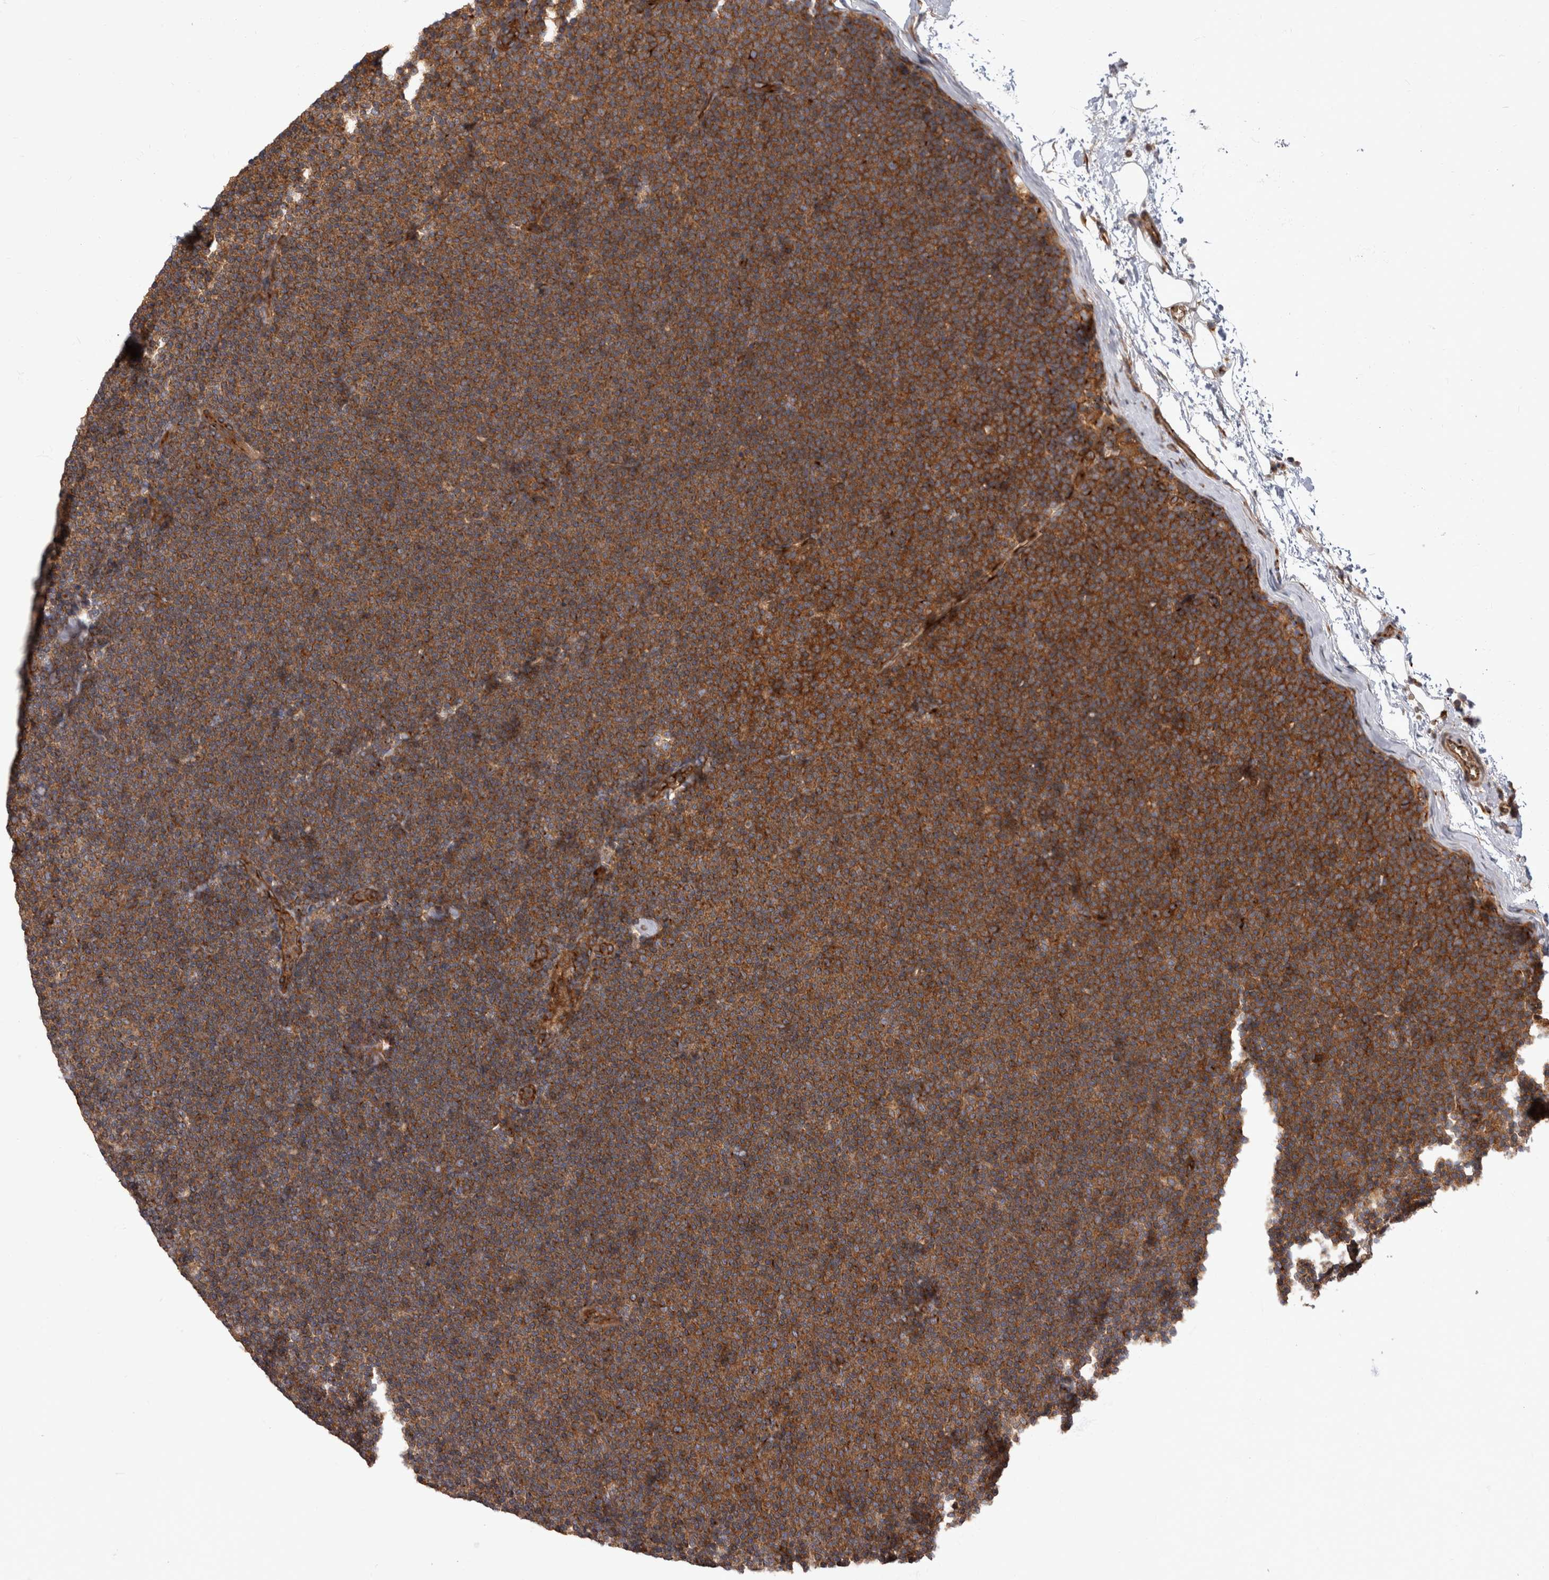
{"staining": {"intensity": "strong", "quantity": ">75%", "location": "cytoplasmic/membranous"}, "tissue": "lymphoma", "cell_type": "Tumor cells", "image_type": "cancer", "snomed": [{"axis": "morphology", "description": "Malignant lymphoma, non-Hodgkin's type, Low grade"}, {"axis": "topography", "description": "Lymph node"}], "caption": "High-magnification brightfield microscopy of low-grade malignant lymphoma, non-Hodgkin's type stained with DAB (brown) and counterstained with hematoxylin (blue). tumor cells exhibit strong cytoplasmic/membranous positivity is appreciated in approximately>75% of cells.", "gene": "HOOK3", "patient": {"sex": "female", "age": 53}}